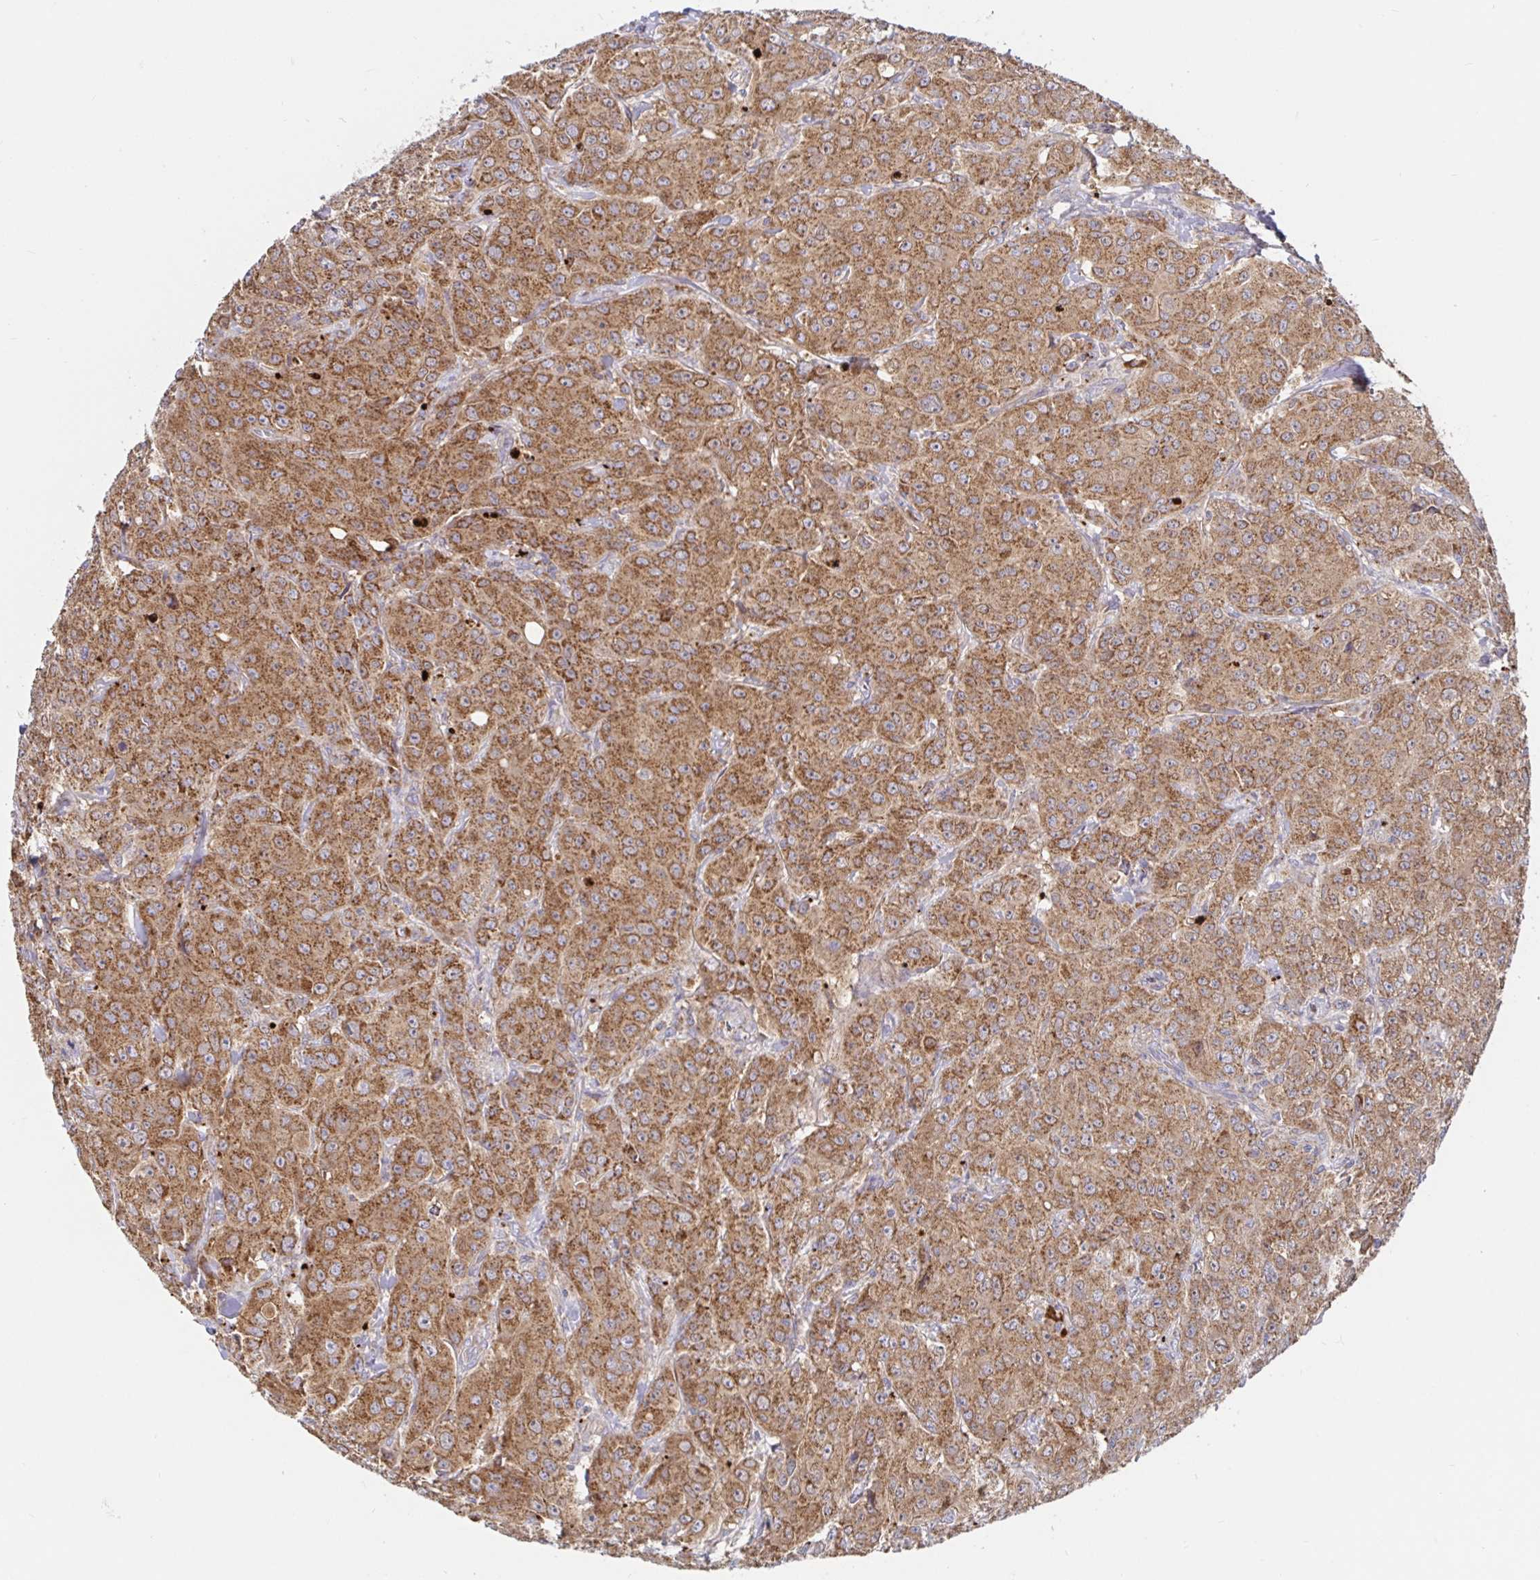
{"staining": {"intensity": "moderate", "quantity": ">75%", "location": "cytoplasmic/membranous"}, "tissue": "breast cancer", "cell_type": "Tumor cells", "image_type": "cancer", "snomed": [{"axis": "morphology", "description": "Normal tissue, NOS"}, {"axis": "morphology", "description": "Duct carcinoma"}, {"axis": "topography", "description": "Breast"}], "caption": "There is medium levels of moderate cytoplasmic/membranous positivity in tumor cells of breast cancer (invasive ductal carcinoma), as demonstrated by immunohistochemical staining (brown color).", "gene": "PRDX3", "patient": {"sex": "female", "age": 43}}